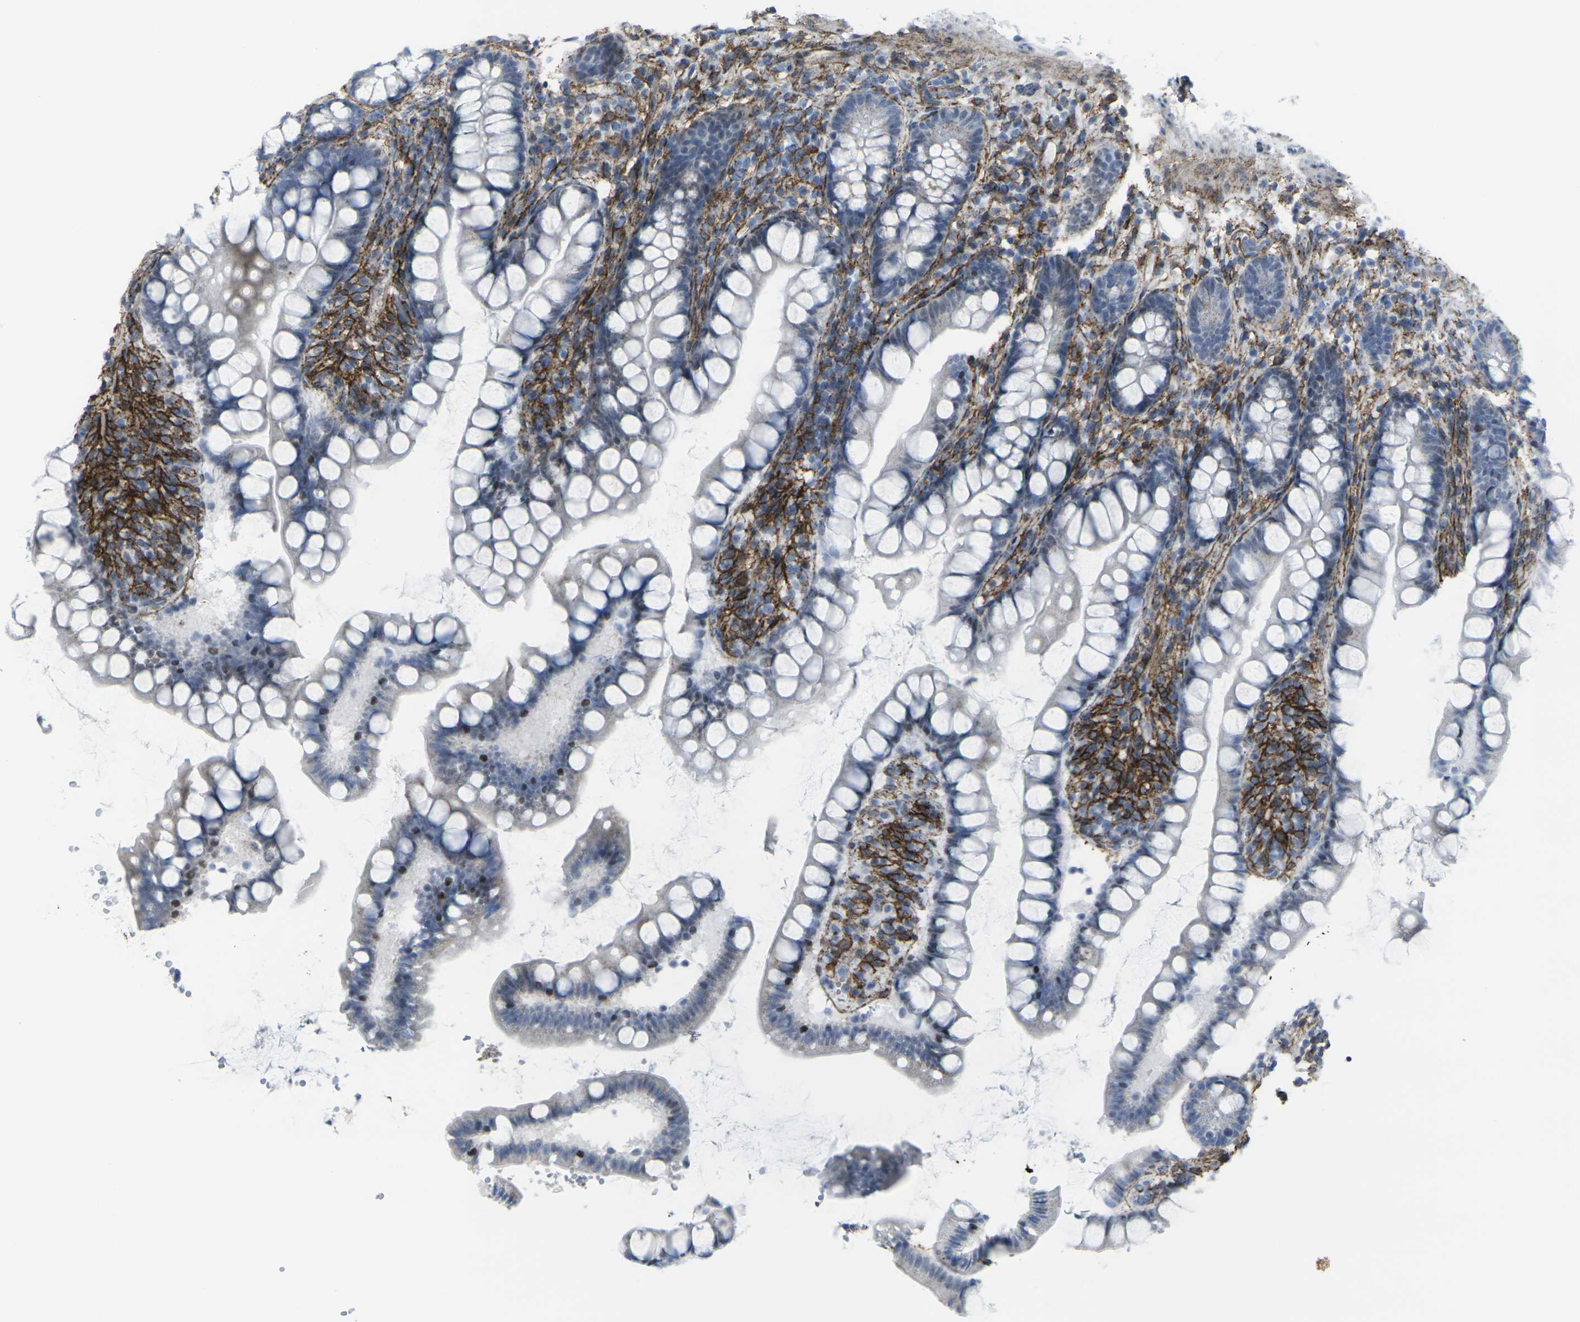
{"staining": {"intensity": "negative", "quantity": "none", "location": "none"}, "tissue": "small intestine", "cell_type": "Glandular cells", "image_type": "normal", "snomed": [{"axis": "morphology", "description": "Normal tissue, NOS"}, {"axis": "topography", "description": "Small intestine"}], "caption": "Glandular cells are negative for protein expression in normal human small intestine. (Stains: DAB immunohistochemistry (IHC) with hematoxylin counter stain, Microscopy: brightfield microscopy at high magnification).", "gene": "CDH11", "patient": {"sex": "female", "age": 84}}